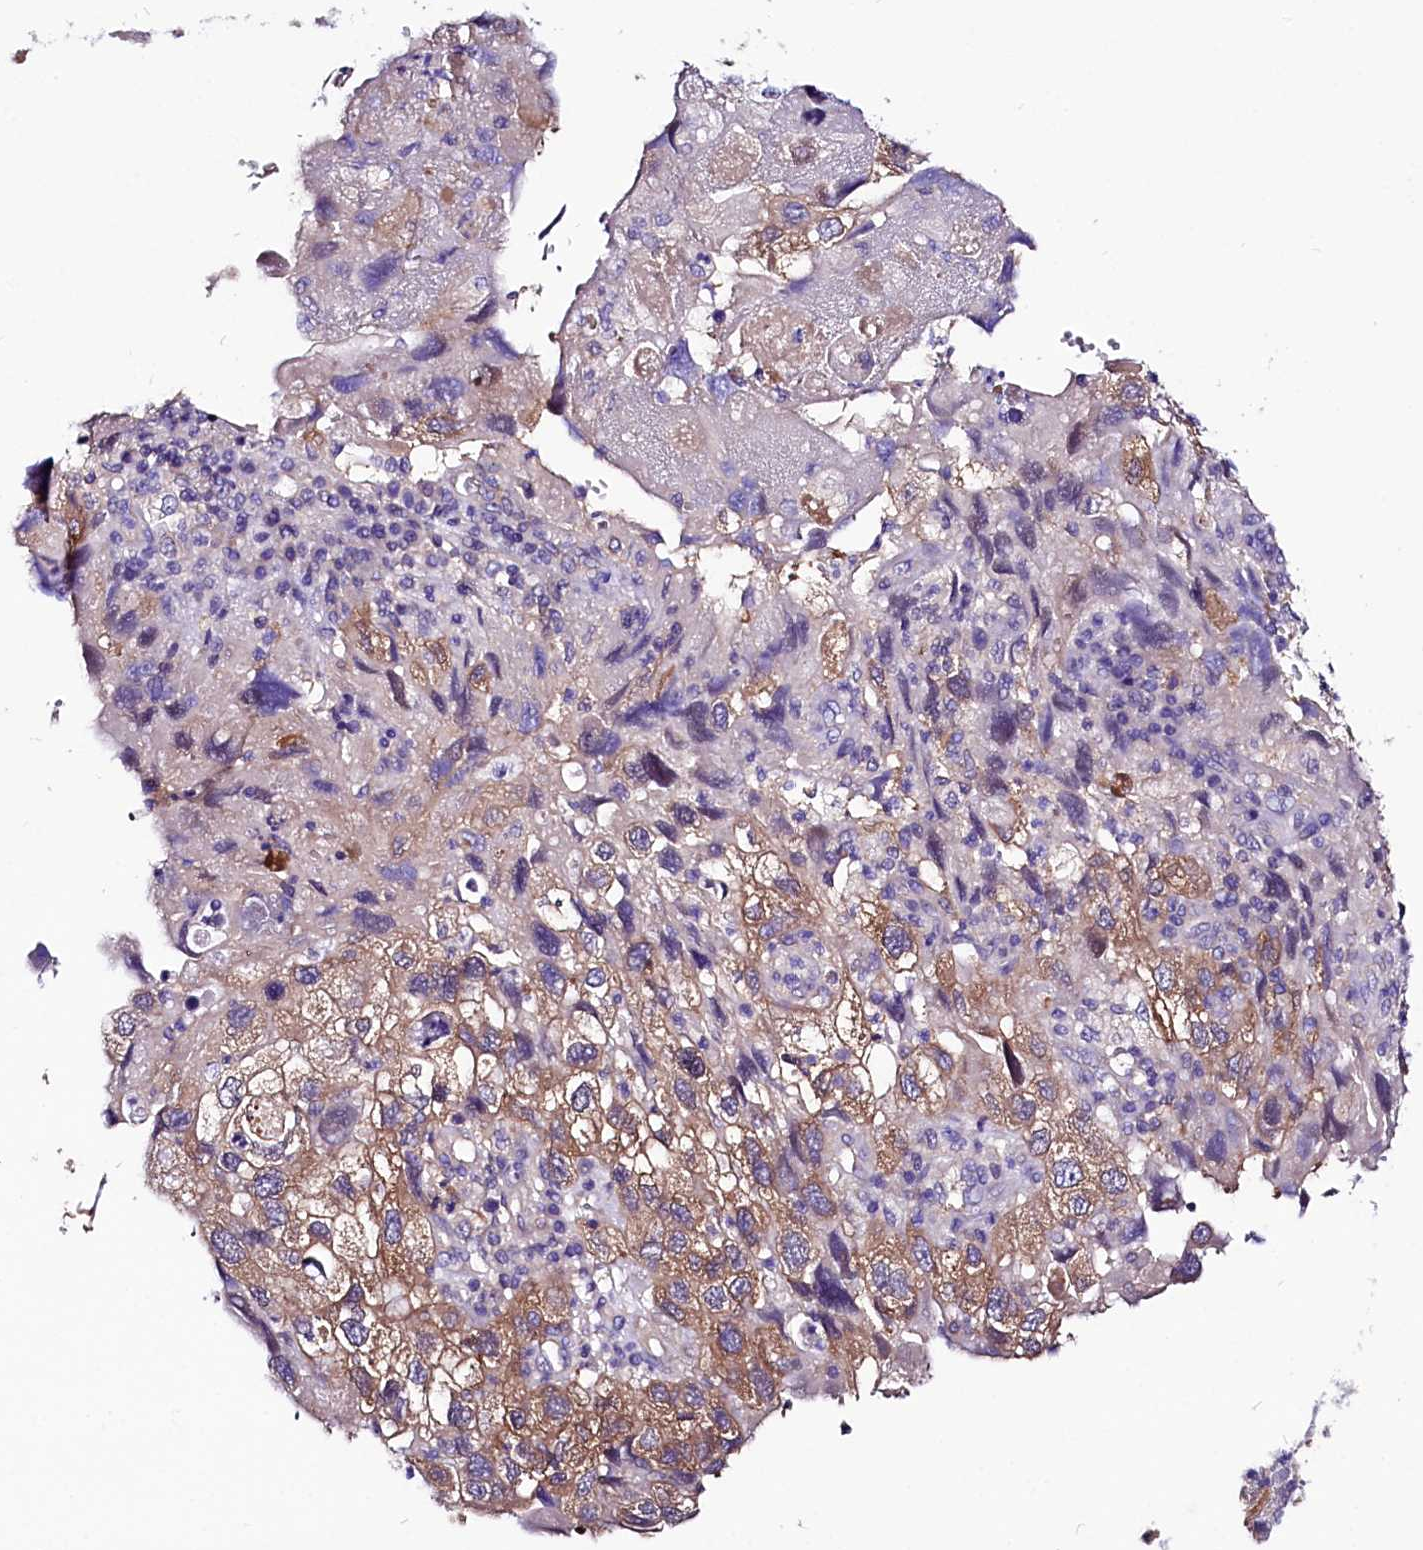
{"staining": {"intensity": "moderate", "quantity": ">75%", "location": "cytoplasmic/membranous"}, "tissue": "endometrial cancer", "cell_type": "Tumor cells", "image_type": "cancer", "snomed": [{"axis": "morphology", "description": "Adenocarcinoma, NOS"}, {"axis": "topography", "description": "Endometrium"}], "caption": "Approximately >75% of tumor cells in human endometrial cancer (adenocarcinoma) exhibit moderate cytoplasmic/membranous protein positivity as visualized by brown immunohistochemical staining.", "gene": "ABHD5", "patient": {"sex": "female", "age": 49}}